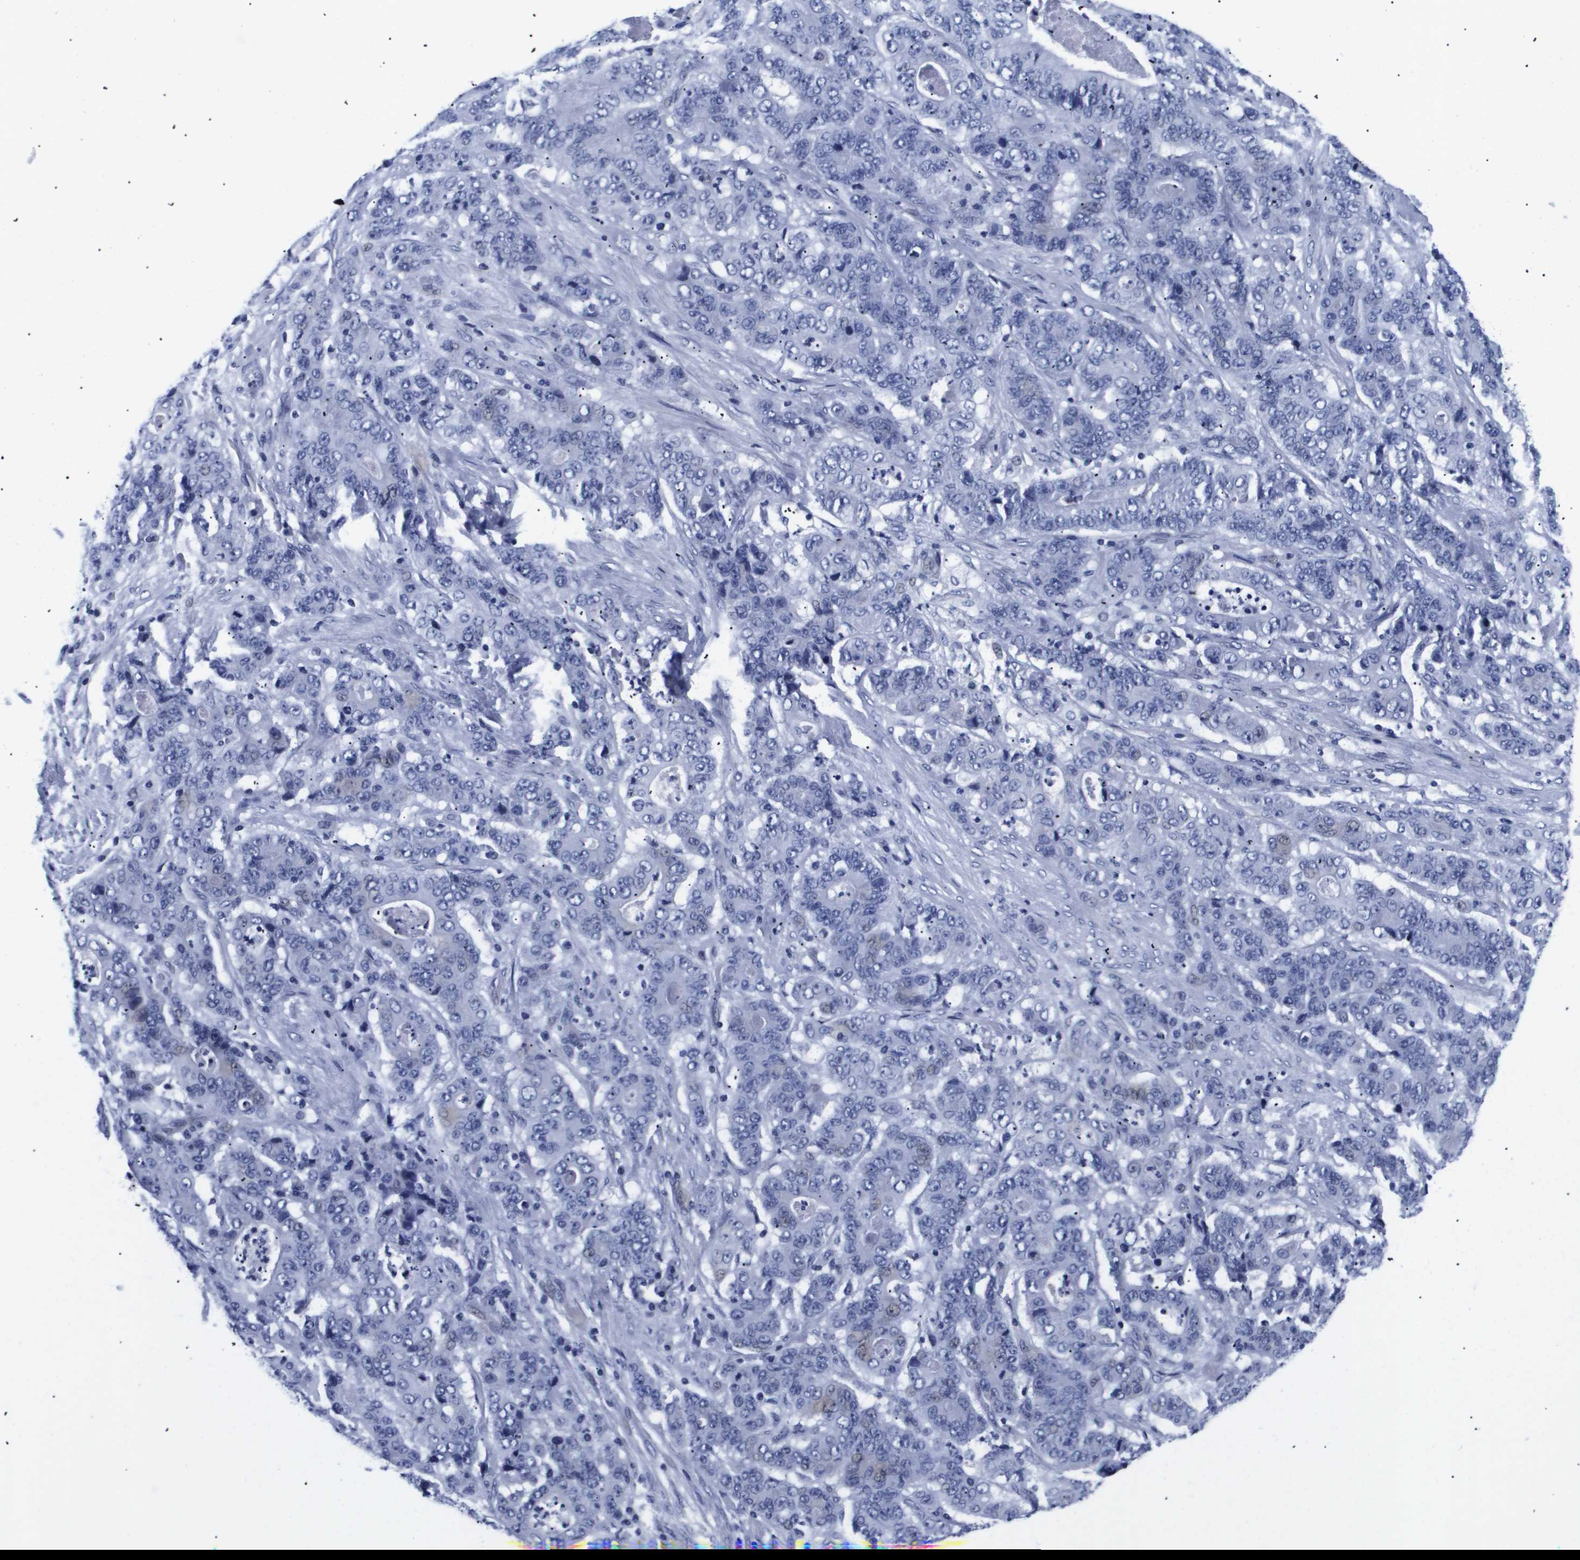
{"staining": {"intensity": "negative", "quantity": "none", "location": "none"}, "tissue": "stomach cancer", "cell_type": "Tumor cells", "image_type": "cancer", "snomed": [{"axis": "morphology", "description": "Adenocarcinoma, NOS"}, {"axis": "topography", "description": "Stomach"}], "caption": "Tumor cells show no significant expression in stomach cancer. (Brightfield microscopy of DAB (3,3'-diaminobenzidine) immunohistochemistry (IHC) at high magnification).", "gene": "SHD", "patient": {"sex": "female", "age": 73}}